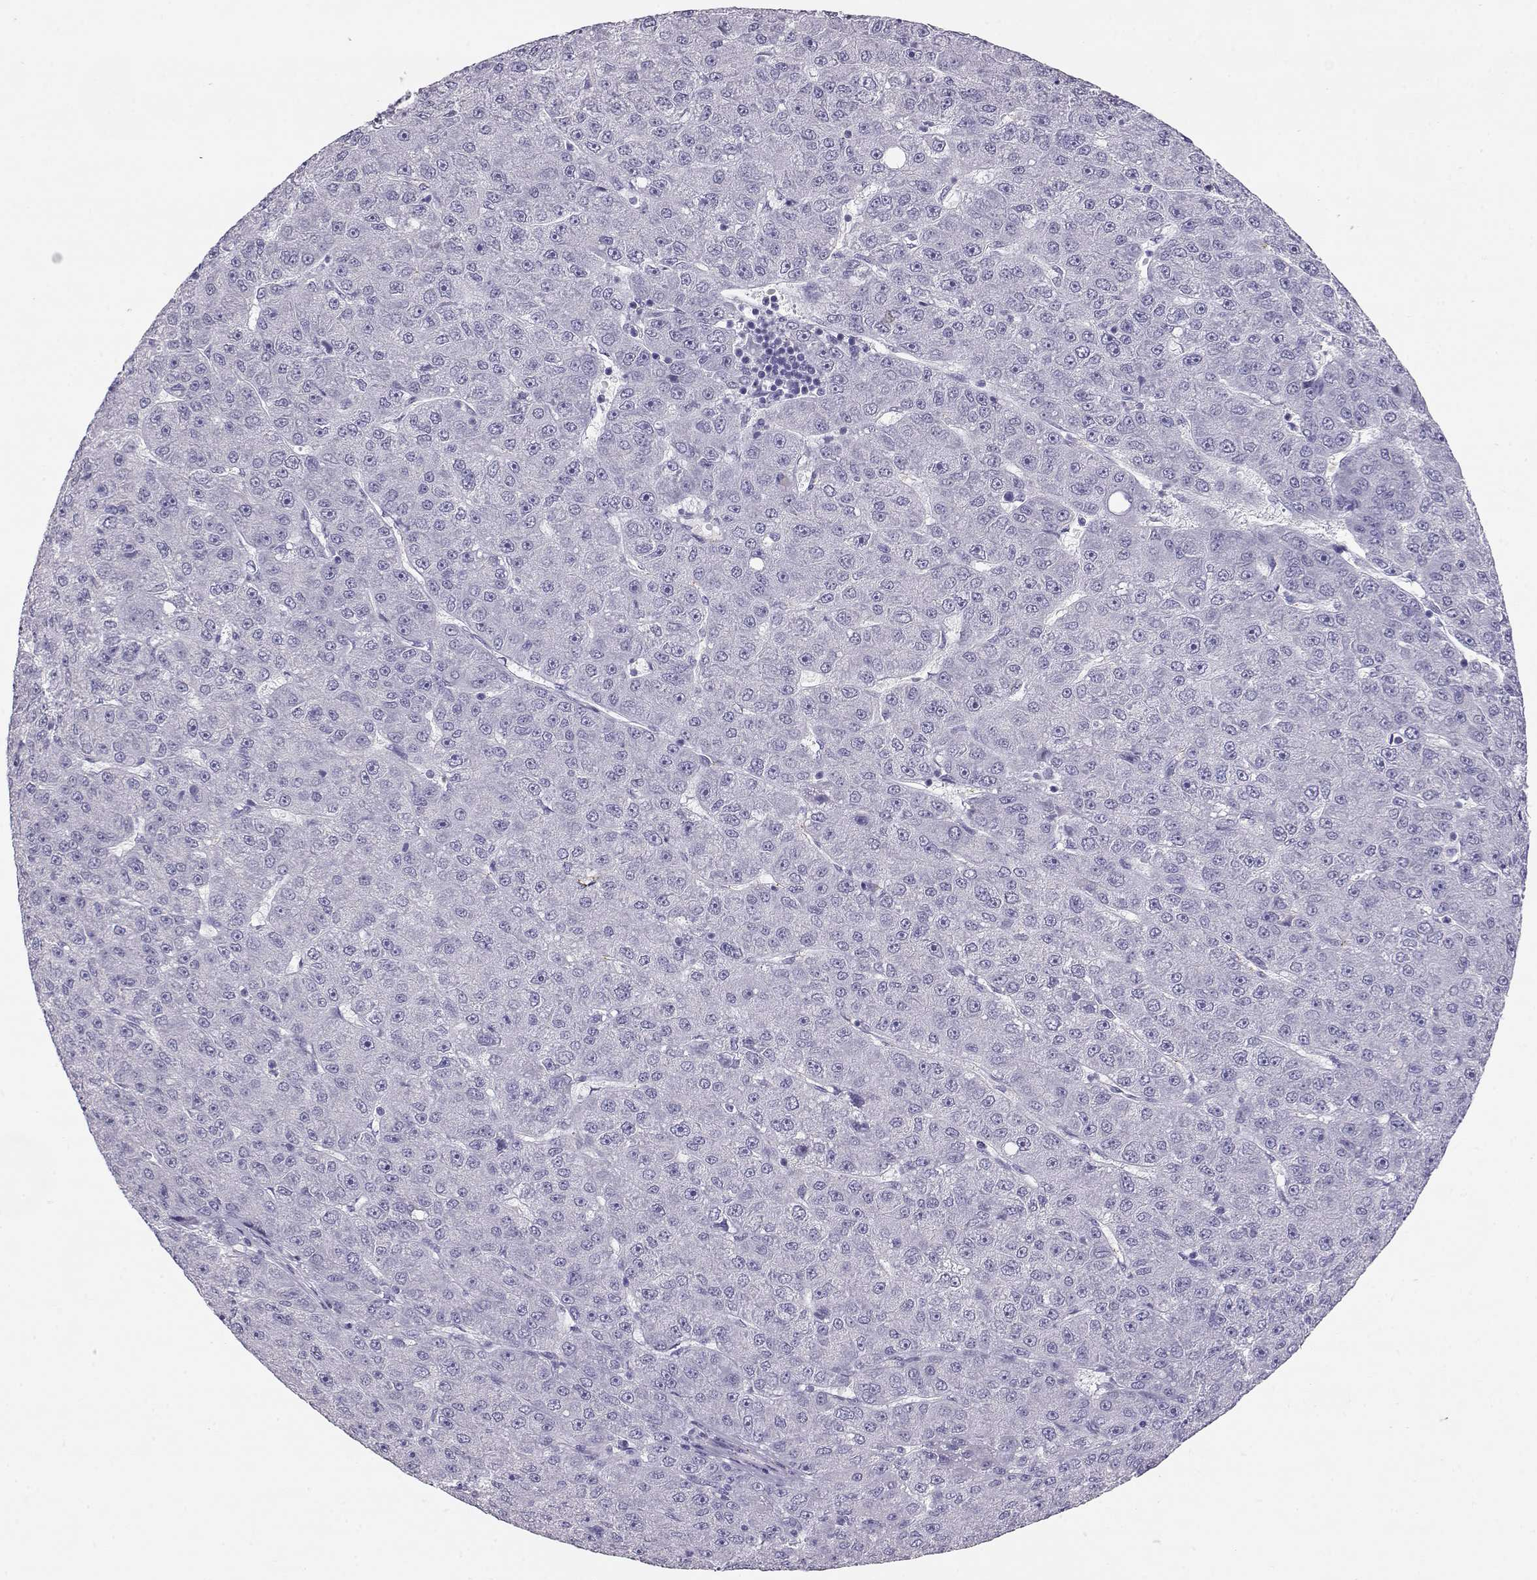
{"staining": {"intensity": "negative", "quantity": "none", "location": "none"}, "tissue": "liver cancer", "cell_type": "Tumor cells", "image_type": "cancer", "snomed": [{"axis": "morphology", "description": "Carcinoma, Hepatocellular, NOS"}, {"axis": "topography", "description": "Liver"}], "caption": "Liver hepatocellular carcinoma was stained to show a protein in brown. There is no significant positivity in tumor cells. Nuclei are stained in blue.", "gene": "ENDOU", "patient": {"sex": "male", "age": 67}}